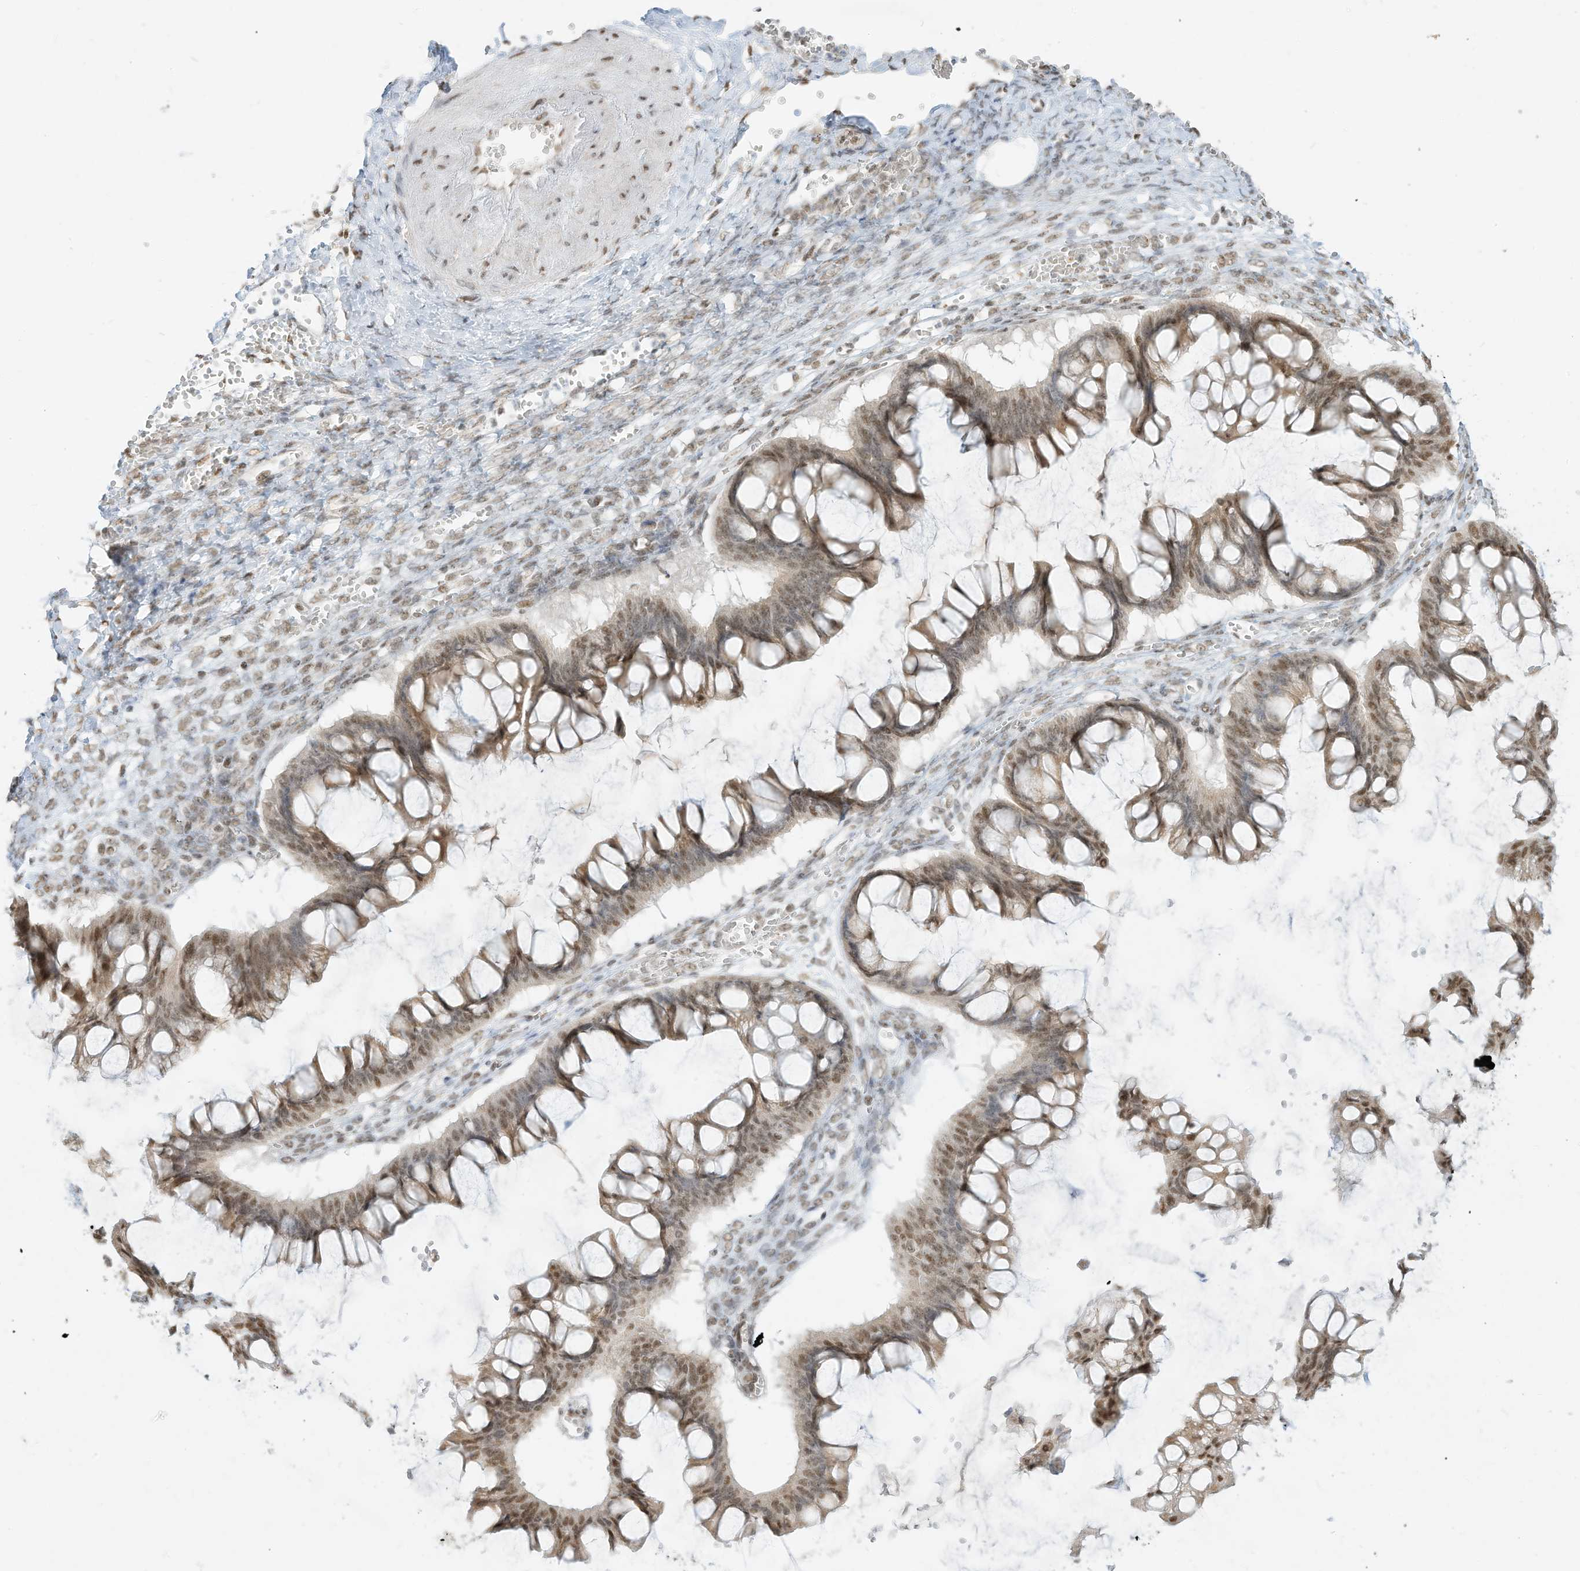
{"staining": {"intensity": "moderate", "quantity": ">75%", "location": "nuclear"}, "tissue": "ovarian cancer", "cell_type": "Tumor cells", "image_type": "cancer", "snomed": [{"axis": "morphology", "description": "Cystadenocarcinoma, mucinous, NOS"}, {"axis": "topography", "description": "Ovary"}], "caption": "The micrograph displays immunohistochemical staining of ovarian mucinous cystadenocarcinoma. There is moderate nuclear expression is present in approximately >75% of tumor cells. (DAB = brown stain, brightfield microscopy at high magnification).", "gene": "NHSL1", "patient": {"sex": "female", "age": 73}}